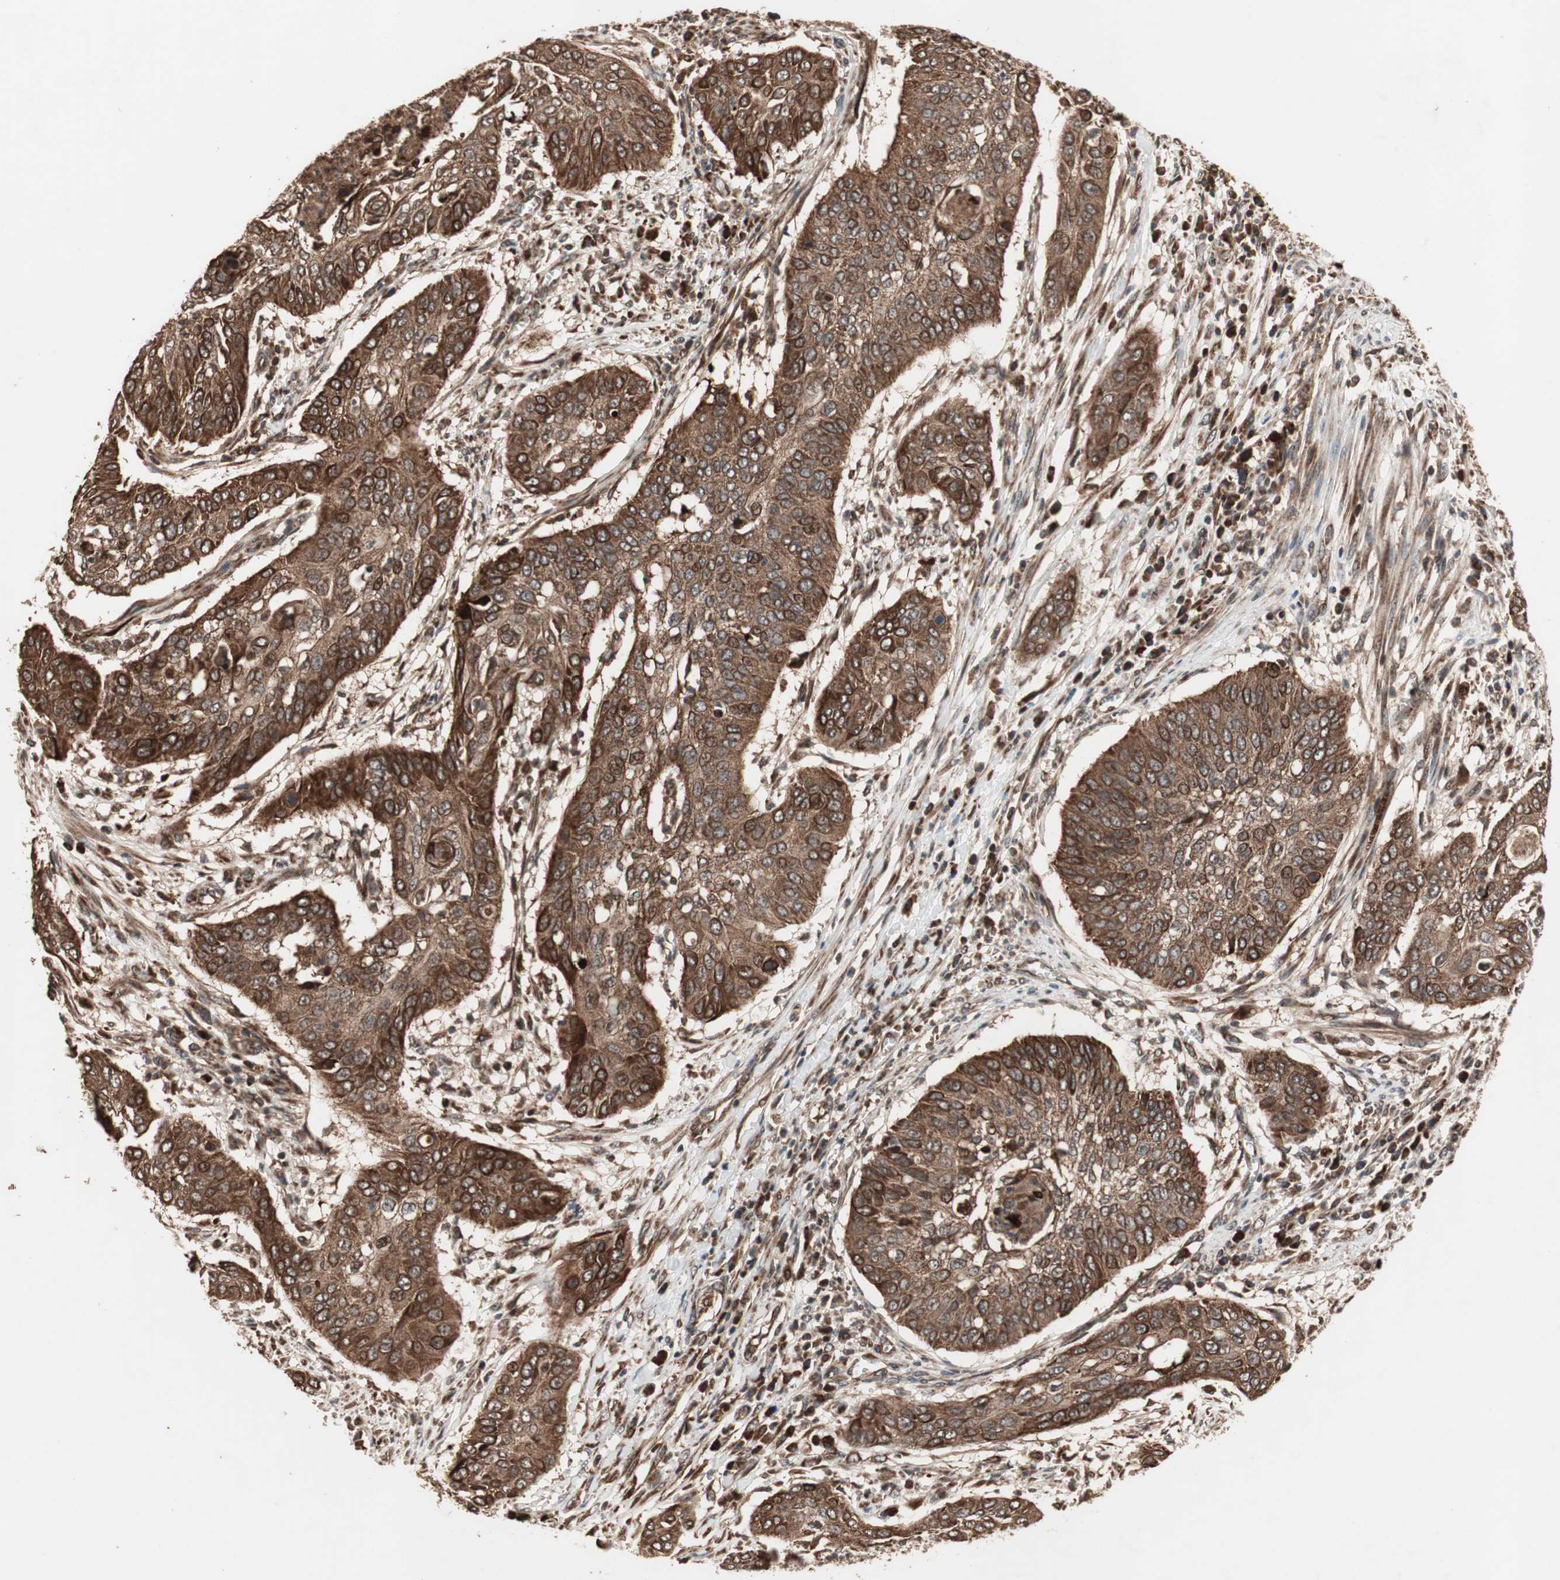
{"staining": {"intensity": "strong", "quantity": ">75%", "location": "cytoplasmic/membranous"}, "tissue": "cervical cancer", "cell_type": "Tumor cells", "image_type": "cancer", "snomed": [{"axis": "morphology", "description": "Squamous cell carcinoma, NOS"}, {"axis": "topography", "description": "Cervix"}], "caption": "Cervical cancer stained with a protein marker displays strong staining in tumor cells.", "gene": "RAB1A", "patient": {"sex": "female", "age": 39}}